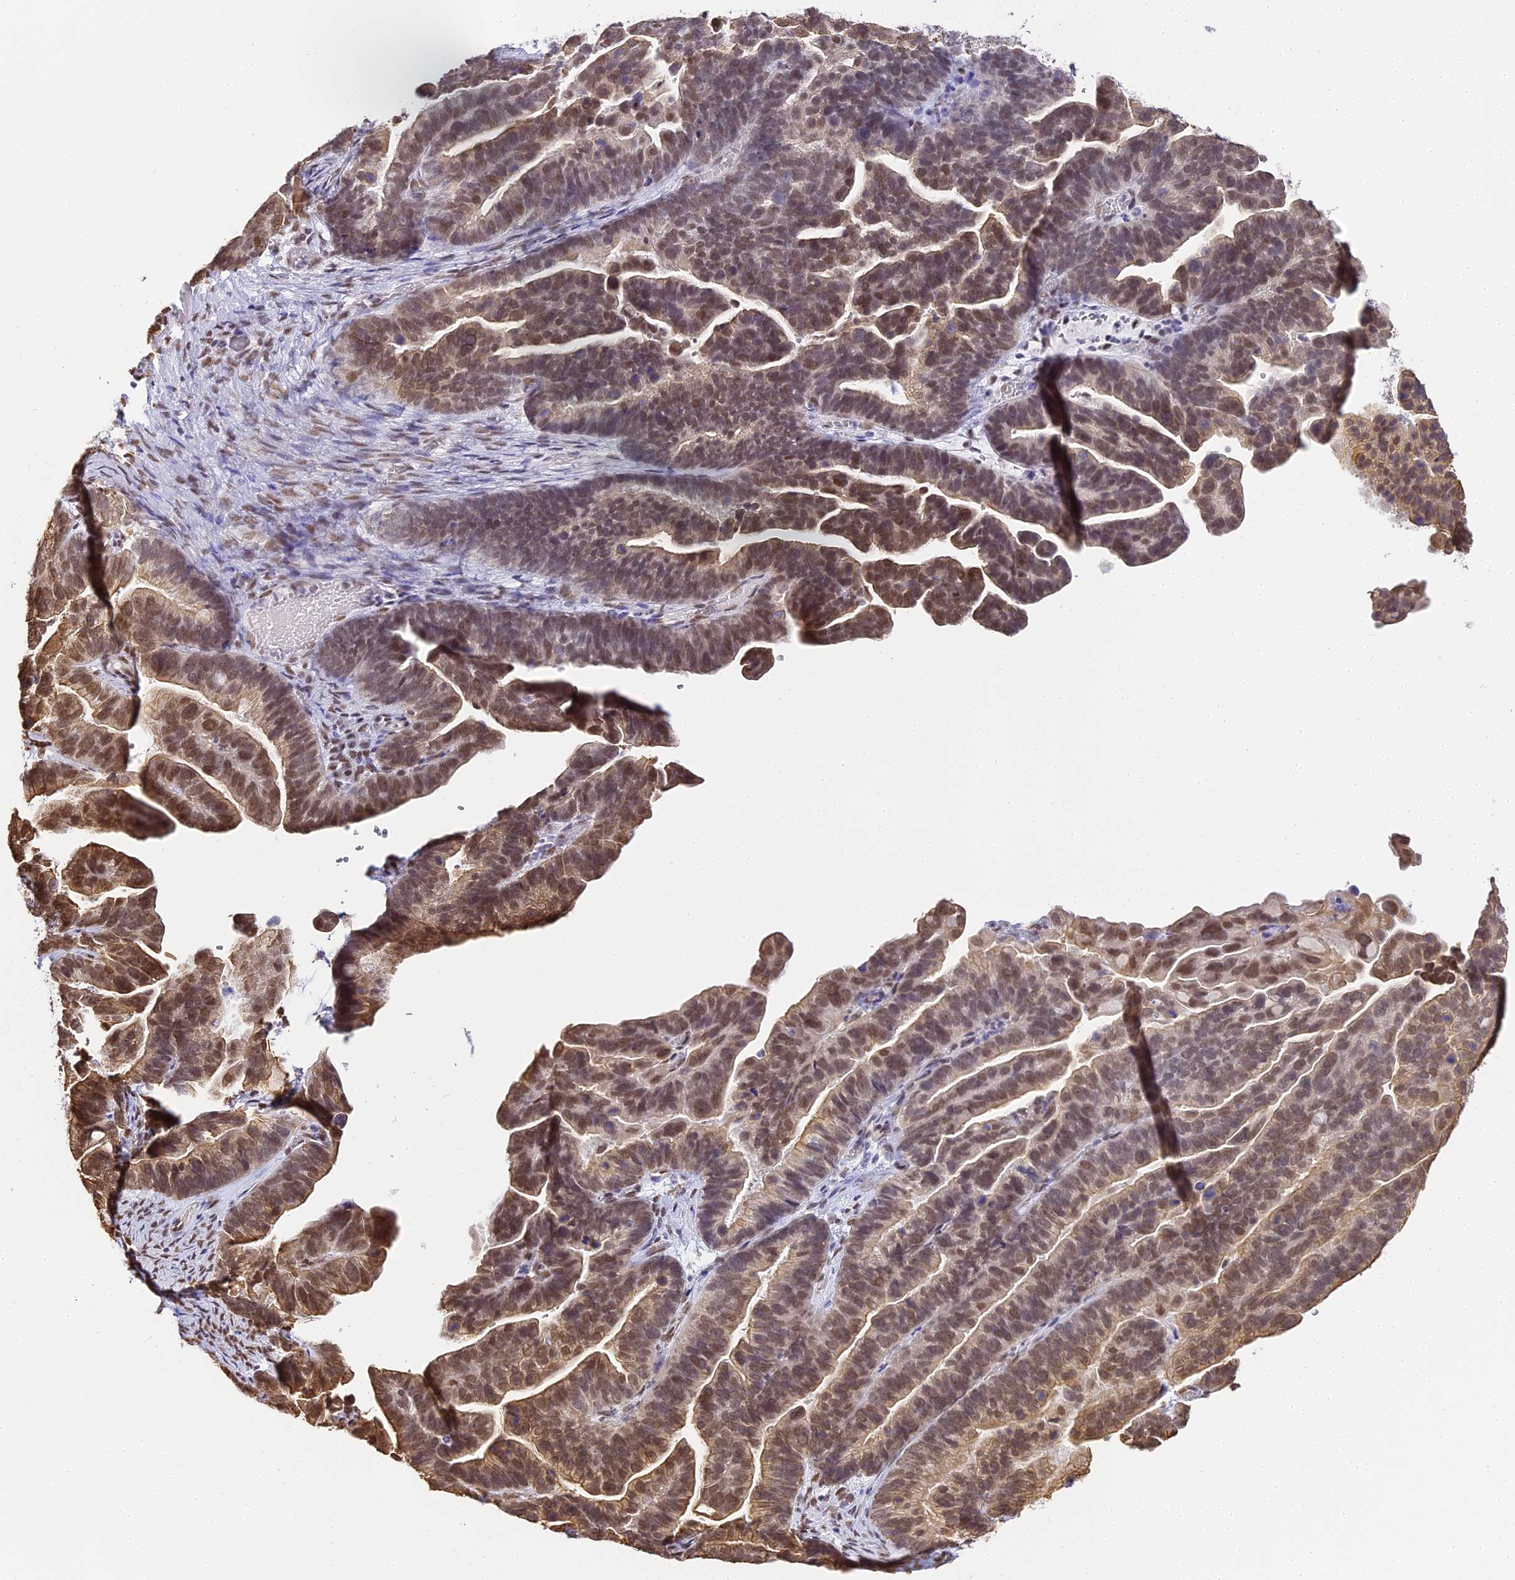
{"staining": {"intensity": "moderate", "quantity": ">75%", "location": "nuclear"}, "tissue": "ovarian cancer", "cell_type": "Tumor cells", "image_type": "cancer", "snomed": [{"axis": "morphology", "description": "Cystadenocarcinoma, serous, NOS"}, {"axis": "topography", "description": "Ovary"}], "caption": "Tumor cells demonstrate moderate nuclear expression in approximately >75% of cells in ovarian serous cystadenocarcinoma.", "gene": "HNRNPA1", "patient": {"sex": "female", "age": 56}}